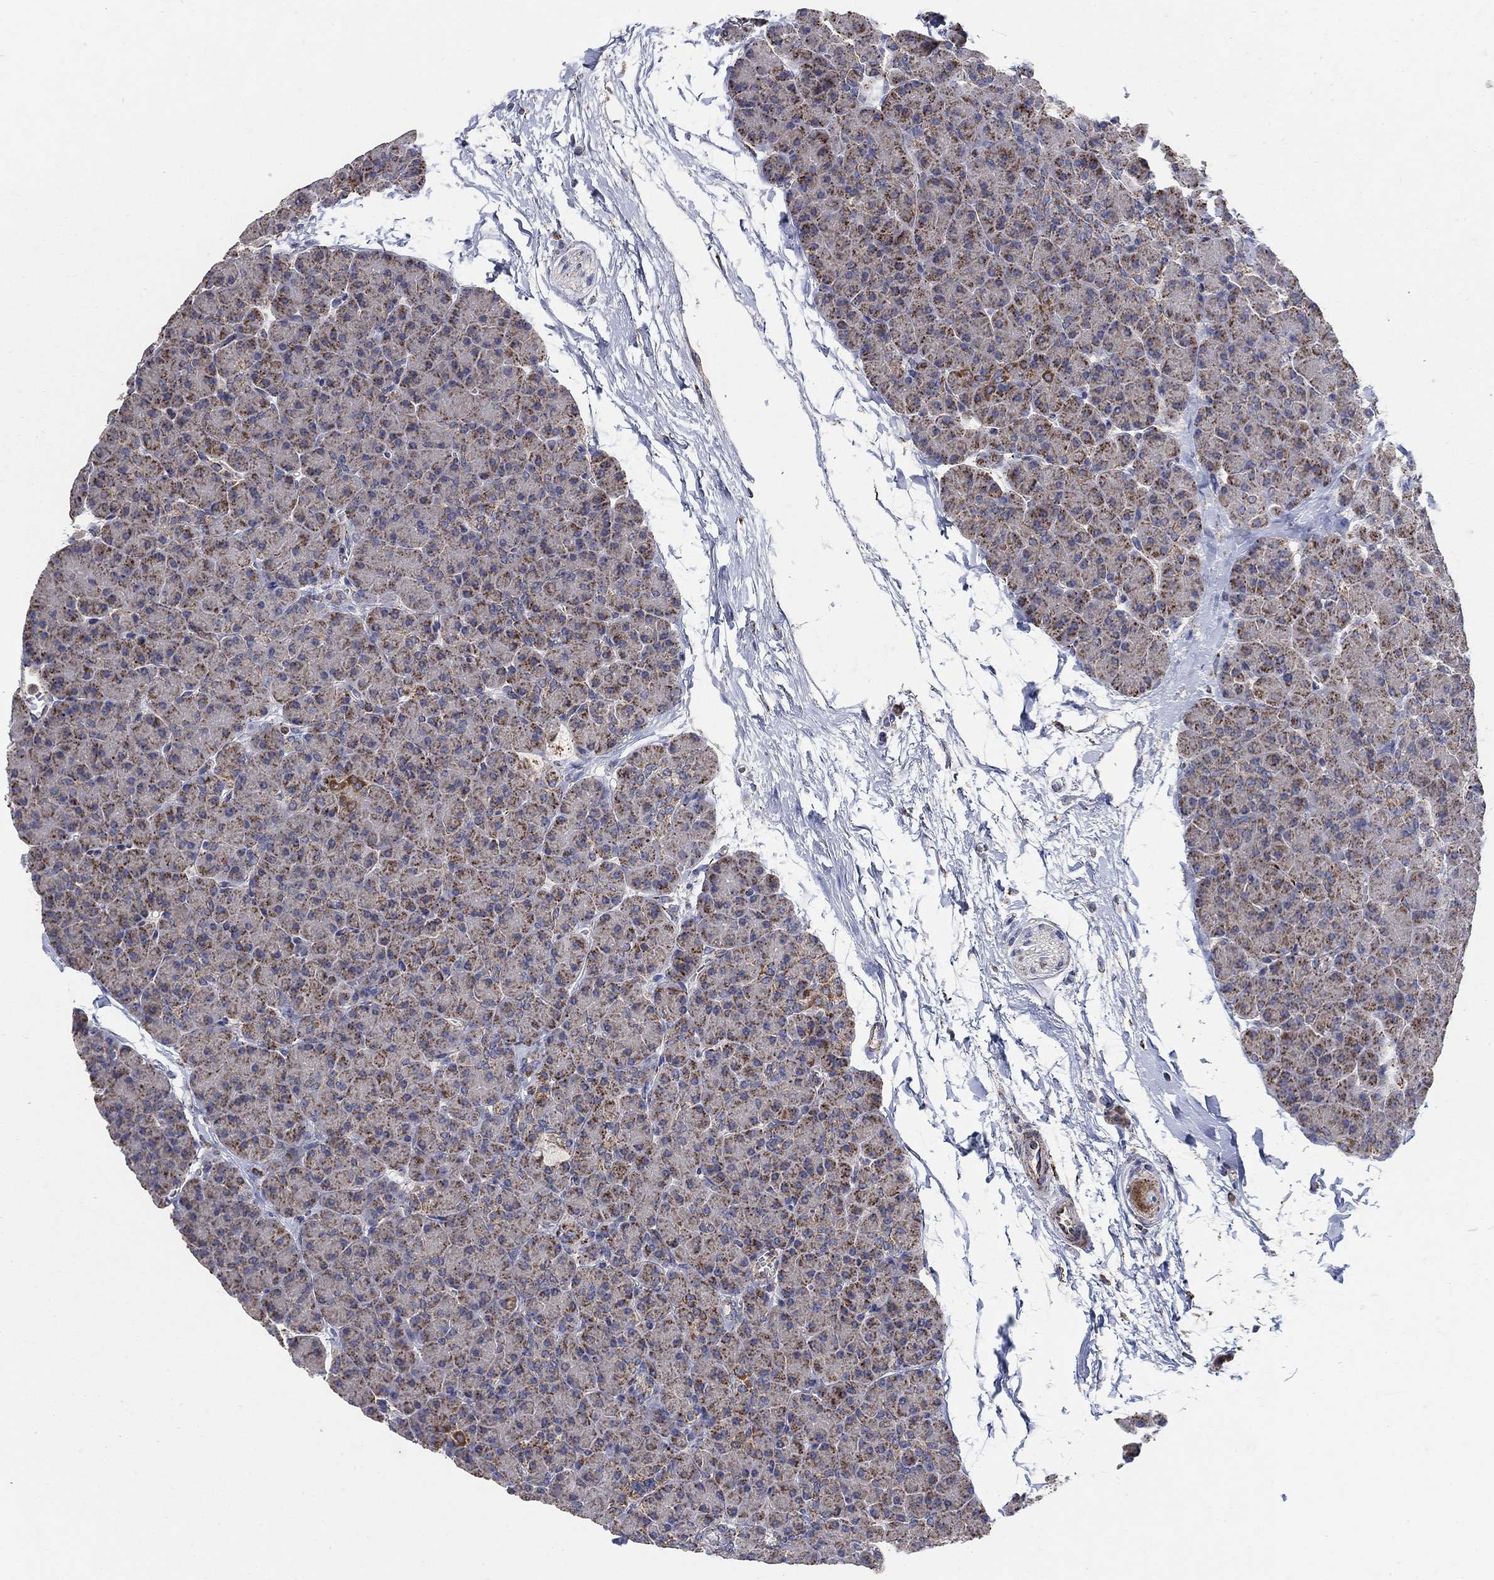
{"staining": {"intensity": "strong", "quantity": "25%-75%", "location": "cytoplasmic/membranous"}, "tissue": "pancreas", "cell_type": "Exocrine glandular cells", "image_type": "normal", "snomed": [{"axis": "morphology", "description": "Normal tissue, NOS"}, {"axis": "topography", "description": "Pancreas"}], "caption": "A high amount of strong cytoplasmic/membranous staining is identified in approximately 25%-75% of exocrine glandular cells in unremarkable pancreas.", "gene": "PNPLA2", "patient": {"sex": "female", "age": 44}}